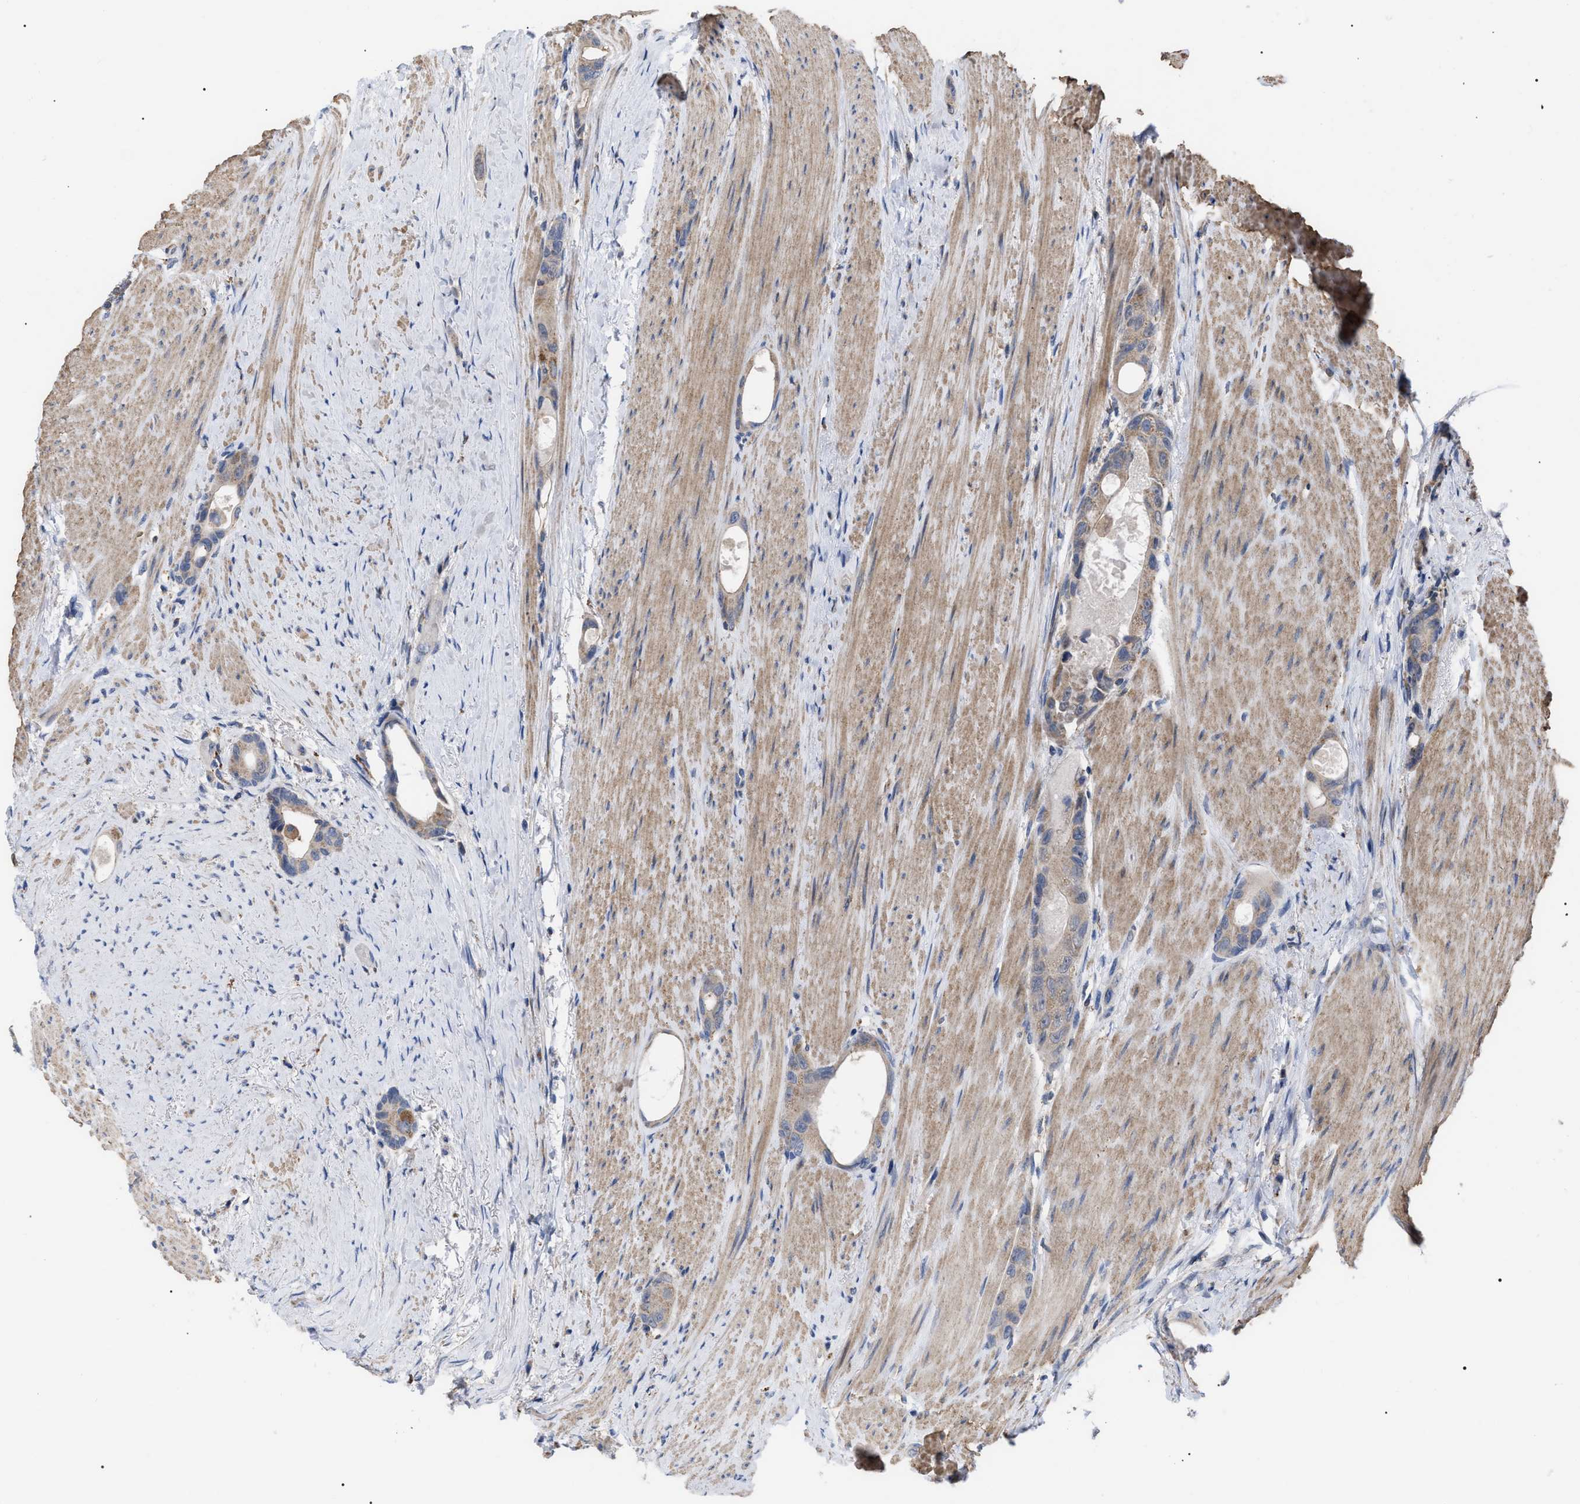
{"staining": {"intensity": "weak", "quantity": ">75%", "location": "cytoplasmic/membranous"}, "tissue": "colorectal cancer", "cell_type": "Tumor cells", "image_type": "cancer", "snomed": [{"axis": "morphology", "description": "Adenocarcinoma, NOS"}, {"axis": "topography", "description": "Rectum"}], "caption": "A high-resolution photomicrograph shows immunohistochemistry (IHC) staining of adenocarcinoma (colorectal), which displays weak cytoplasmic/membranous staining in about >75% of tumor cells.", "gene": "FAM171A2", "patient": {"sex": "male", "age": 51}}